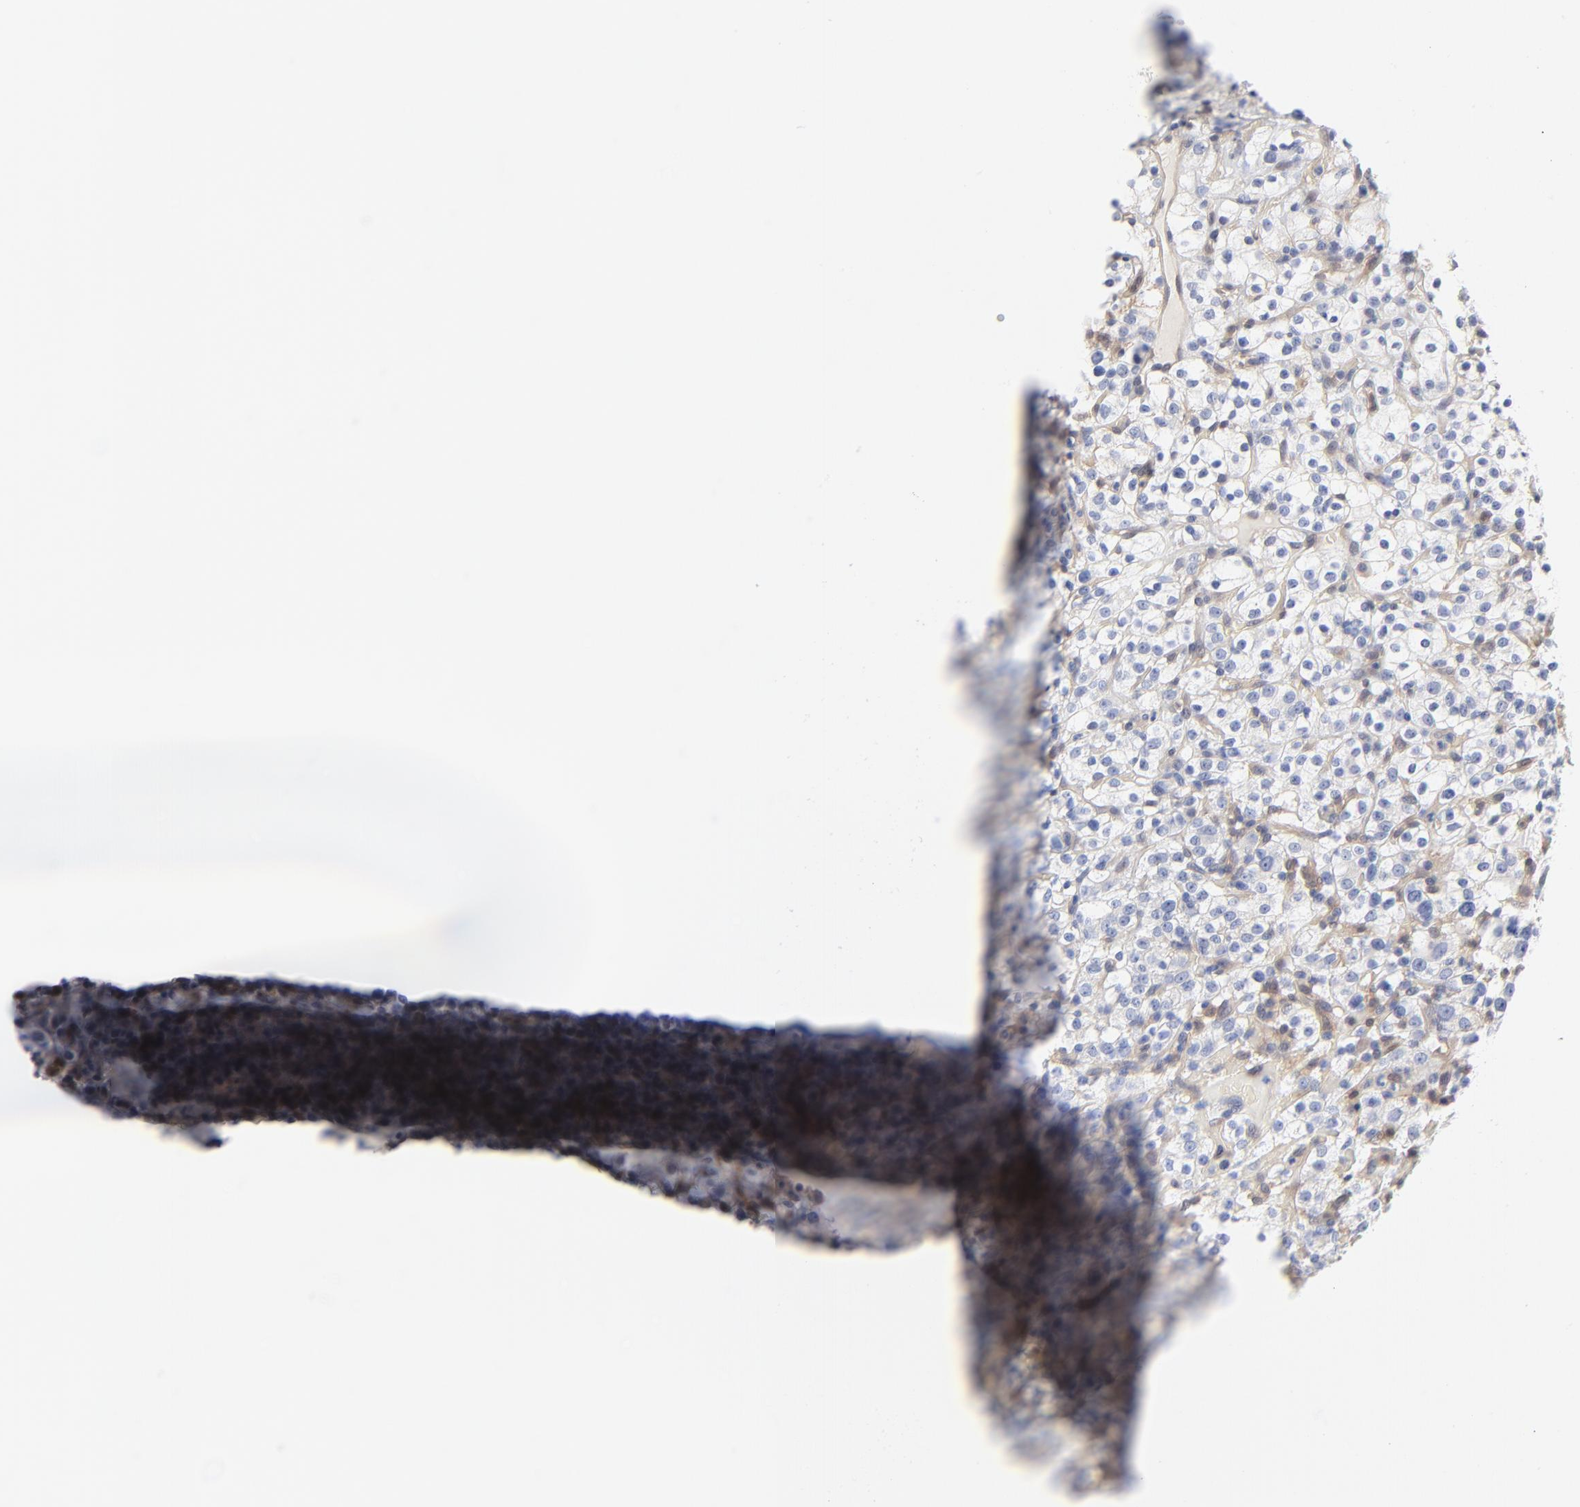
{"staining": {"intensity": "negative", "quantity": "none", "location": "none"}, "tissue": "renal cancer", "cell_type": "Tumor cells", "image_type": "cancer", "snomed": [{"axis": "morphology", "description": "Normal tissue, NOS"}, {"axis": "morphology", "description": "Adenocarcinoma, NOS"}, {"axis": "topography", "description": "Kidney"}], "caption": "Tumor cells show no significant protein positivity in renal adenocarcinoma. Nuclei are stained in blue.", "gene": "ARRB1", "patient": {"sex": "female", "age": 72}}